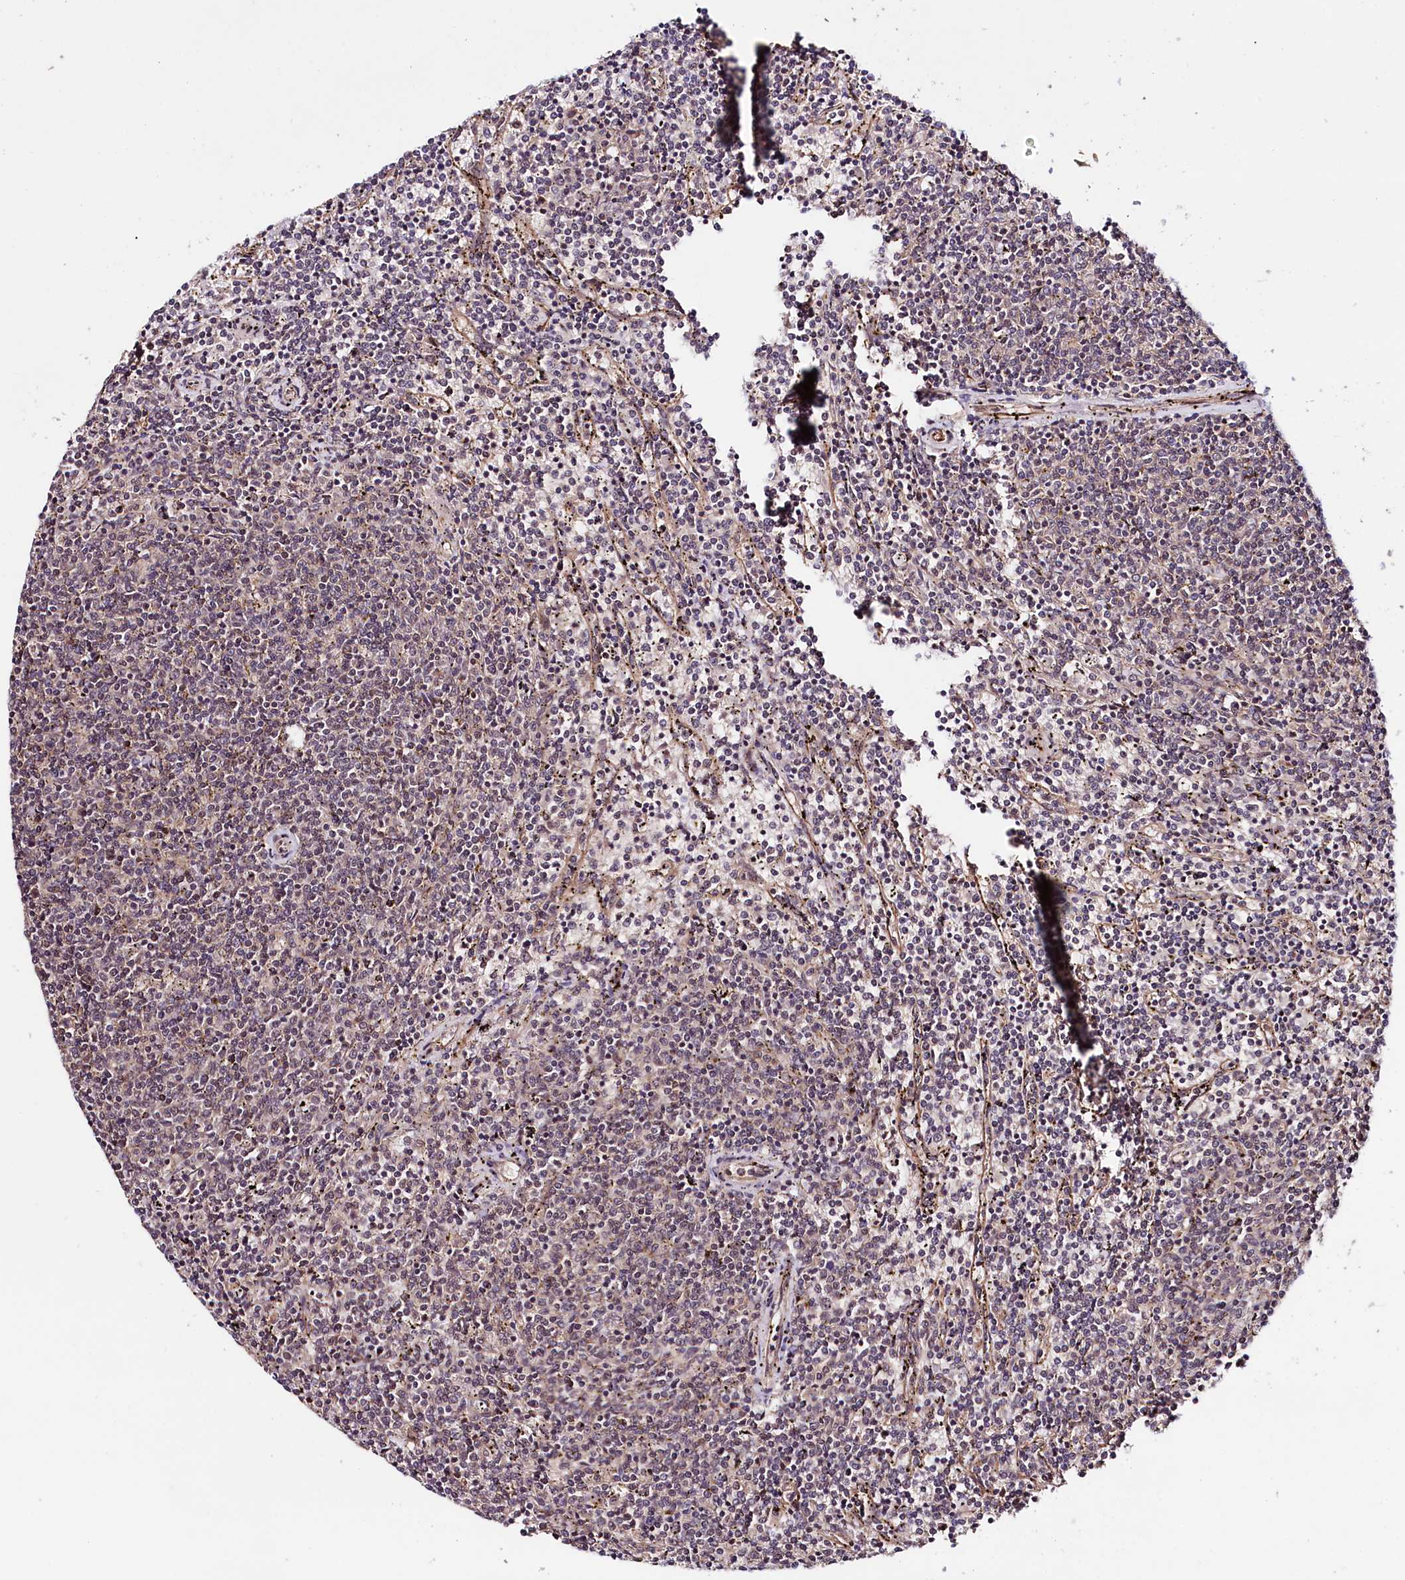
{"staining": {"intensity": "negative", "quantity": "none", "location": "none"}, "tissue": "lymphoma", "cell_type": "Tumor cells", "image_type": "cancer", "snomed": [{"axis": "morphology", "description": "Malignant lymphoma, non-Hodgkin's type, Low grade"}, {"axis": "topography", "description": "Spleen"}], "caption": "This micrograph is of lymphoma stained with immunohistochemistry to label a protein in brown with the nuclei are counter-stained blue. There is no staining in tumor cells.", "gene": "TAFAZZIN", "patient": {"sex": "female", "age": 50}}